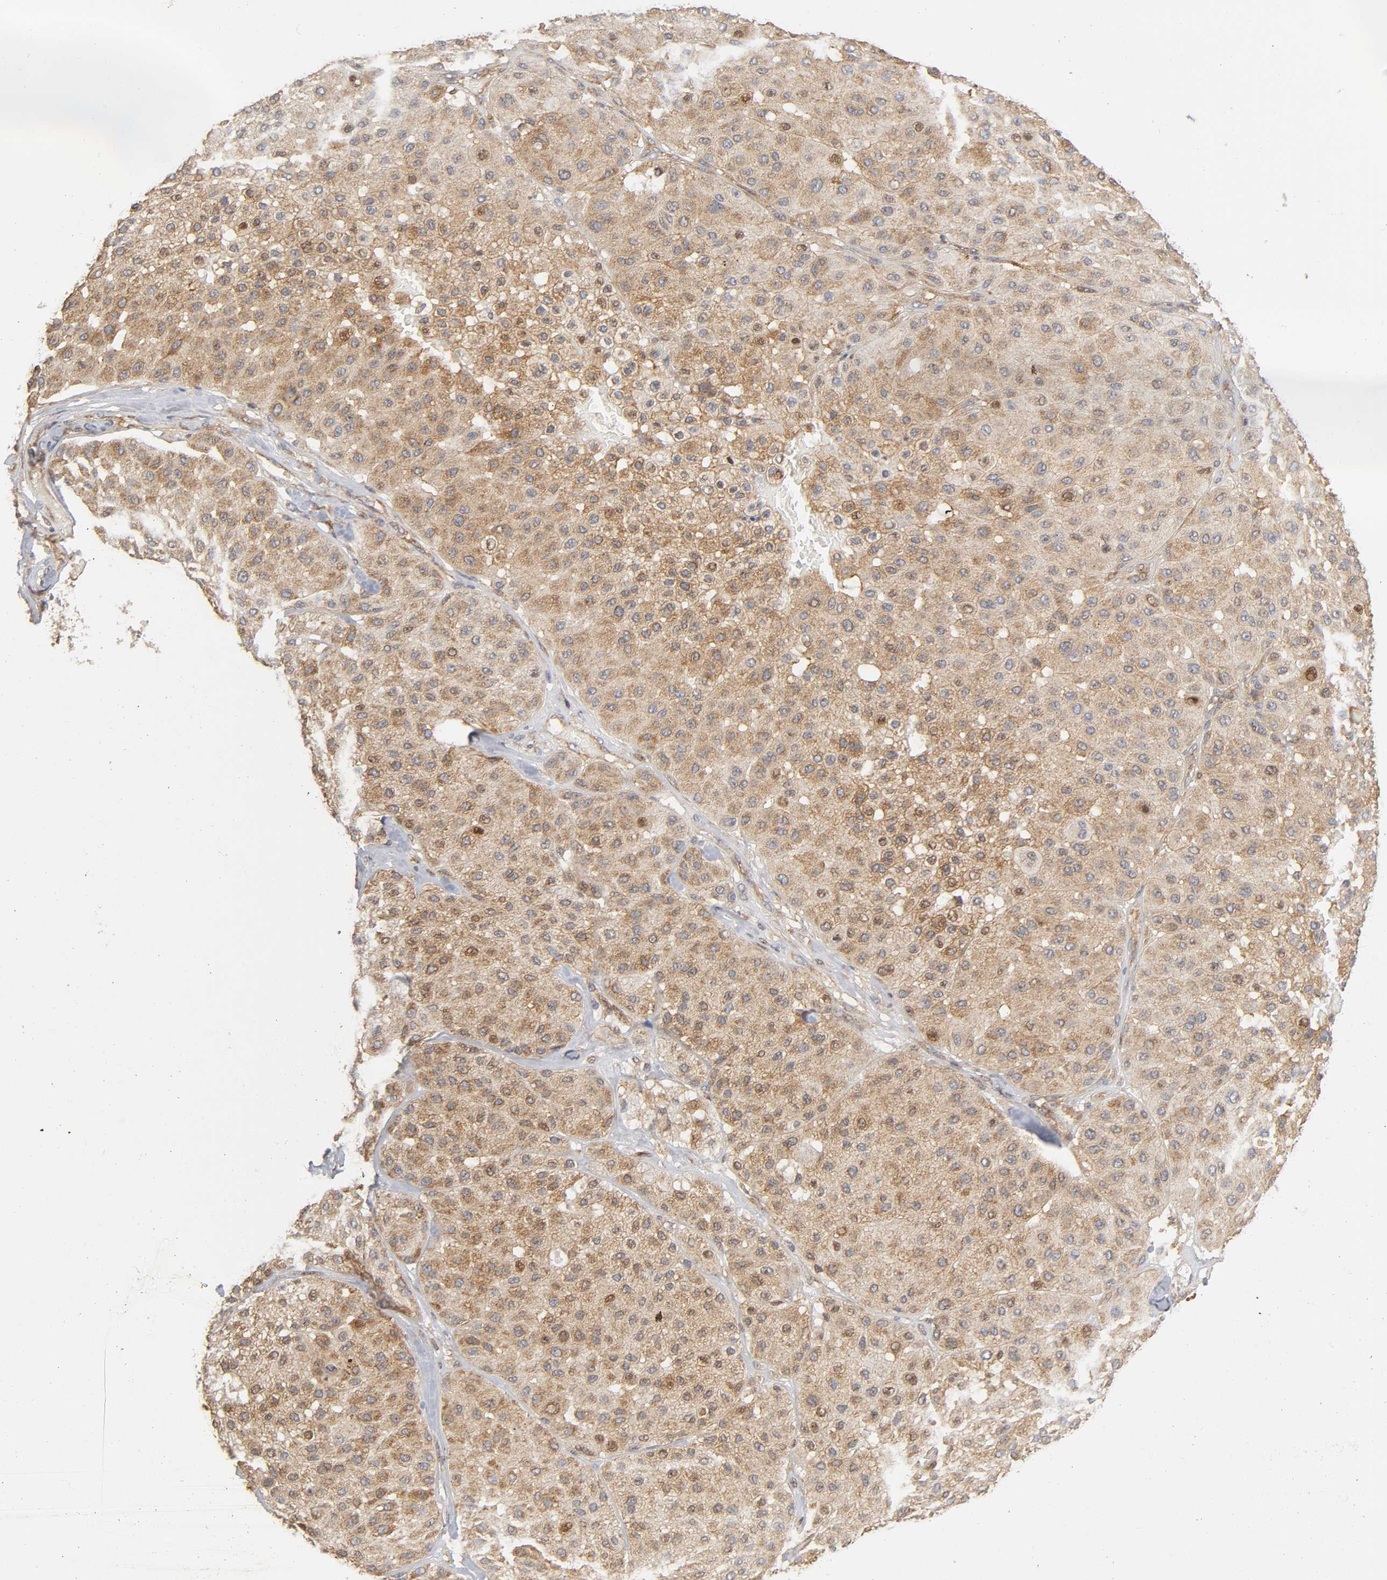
{"staining": {"intensity": "moderate", "quantity": ">75%", "location": "cytoplasmic/membranous"}, "tissue": "melanoma", "cell_type": "Tumor cells", "image_type": "cancer", "snomed": [{"axis": "morphology", "description": "Normal tissue, NOS"}, {"axis": "morphology", "description": "Malignant melanoma, Metastatic site"}, {"axis": "topography", "description": "Skin"}], "caption": "Immunohistochemistry (IHC) (DAB (3,3'-diaminobenzidine)) staining of melanoma shows moderate cytoplasmic/membranous protein expression in about >75% of tumor cells. Nuclei are stained in blue.", "gene": "PAFAH1B1", "patient": {"sex": "male", "age": 41}}